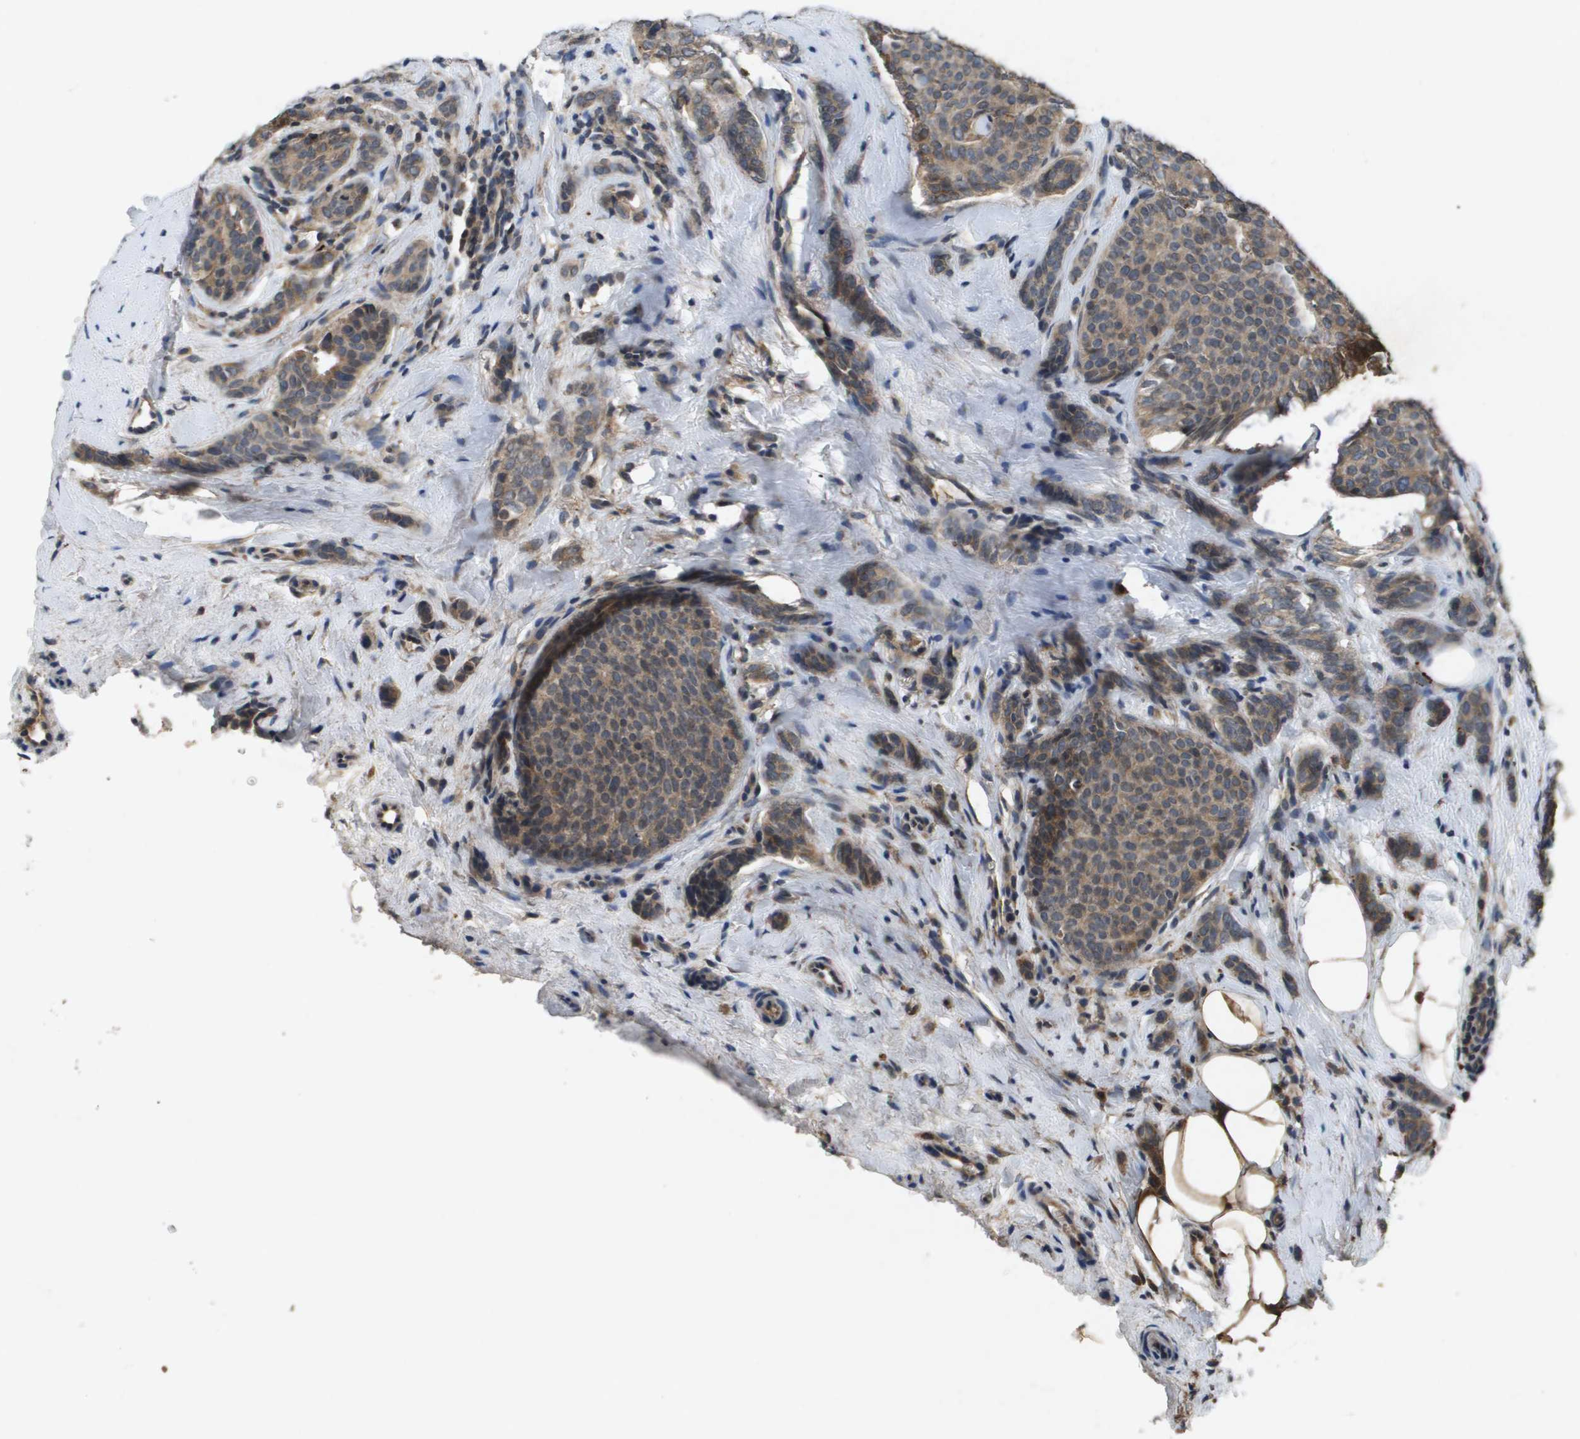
{"staining": {"intensity": "moderate", "quantity": "25%-75%", "location": "cytoplasmic/membranous"}, "tissue": "breast cancer", "cell_type": "Tumor cells", "image_type": "cancer", "snomed": [{"axis": "morphology", "description": "Lobular carcinoma"}, {"axis": "topography", "description": "Skin"}, {"axis": "topography", "description": "Breast"}], "caption": "This is a micrograph of immunohistochemistry staining of breast cancer, which shows moderate expression in the cytoplasmic/membranous of tumor cells.", "gene": "PROC", "patient": {"sex": "female", "age": 46}}